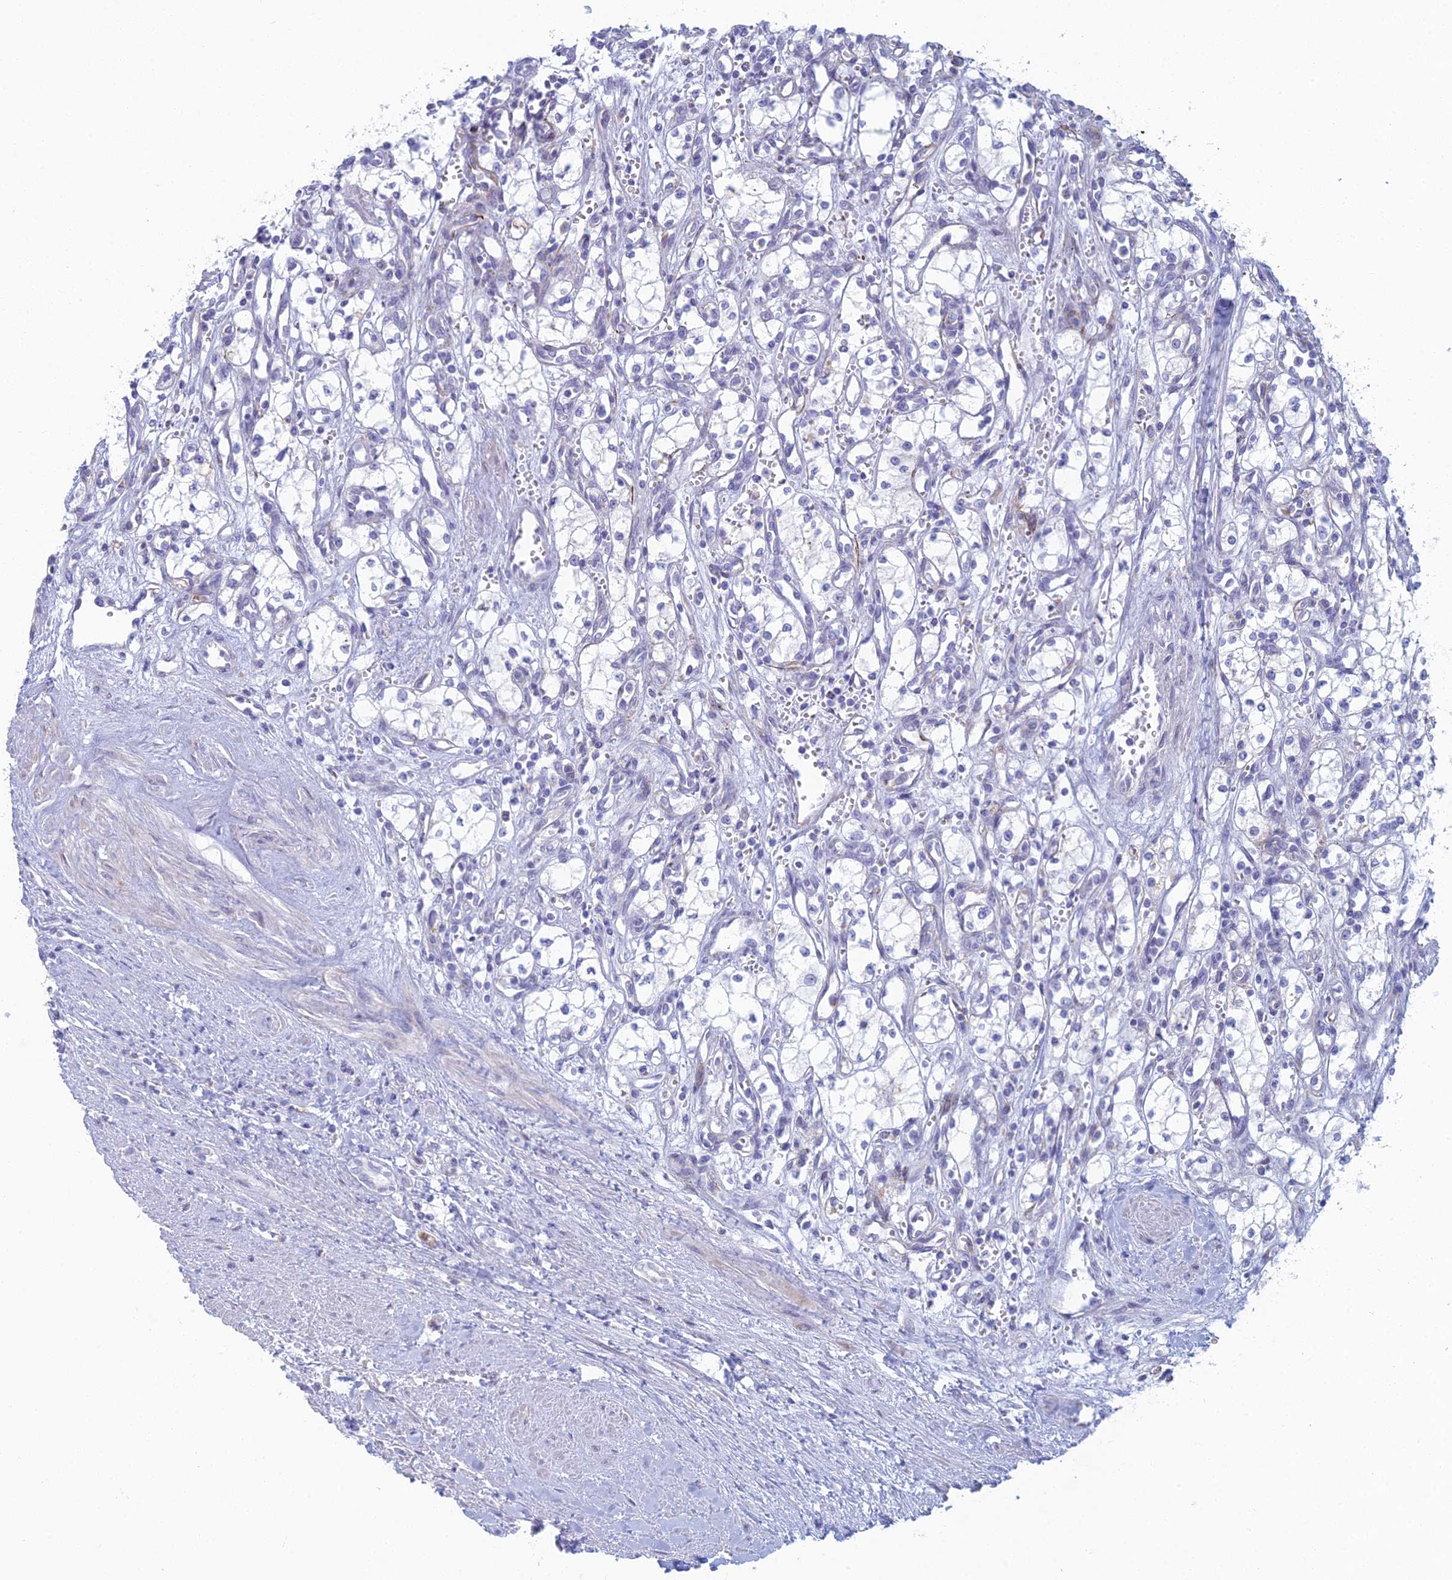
{"staining": {"intensity": "negative", "quantity": "none", "location": "none"}, "tissue": "renal cancer", "cell_type": "Tumor cells", "image_type": "cancer", "snomed": [{"axis": "morphology", "description": "Adenocarcinoma, NOS"}, {"axis": "topography", "description": "Kidney"}], "caption": "This image is of renal cancer (adenocarcinoma) stained with IHC to label a protein in brown with the nuclei are counter-stained blue. There is no staining in tumor cells.", "gene": "FERD3L", "patient": {"sex": "male", "age": 59}}